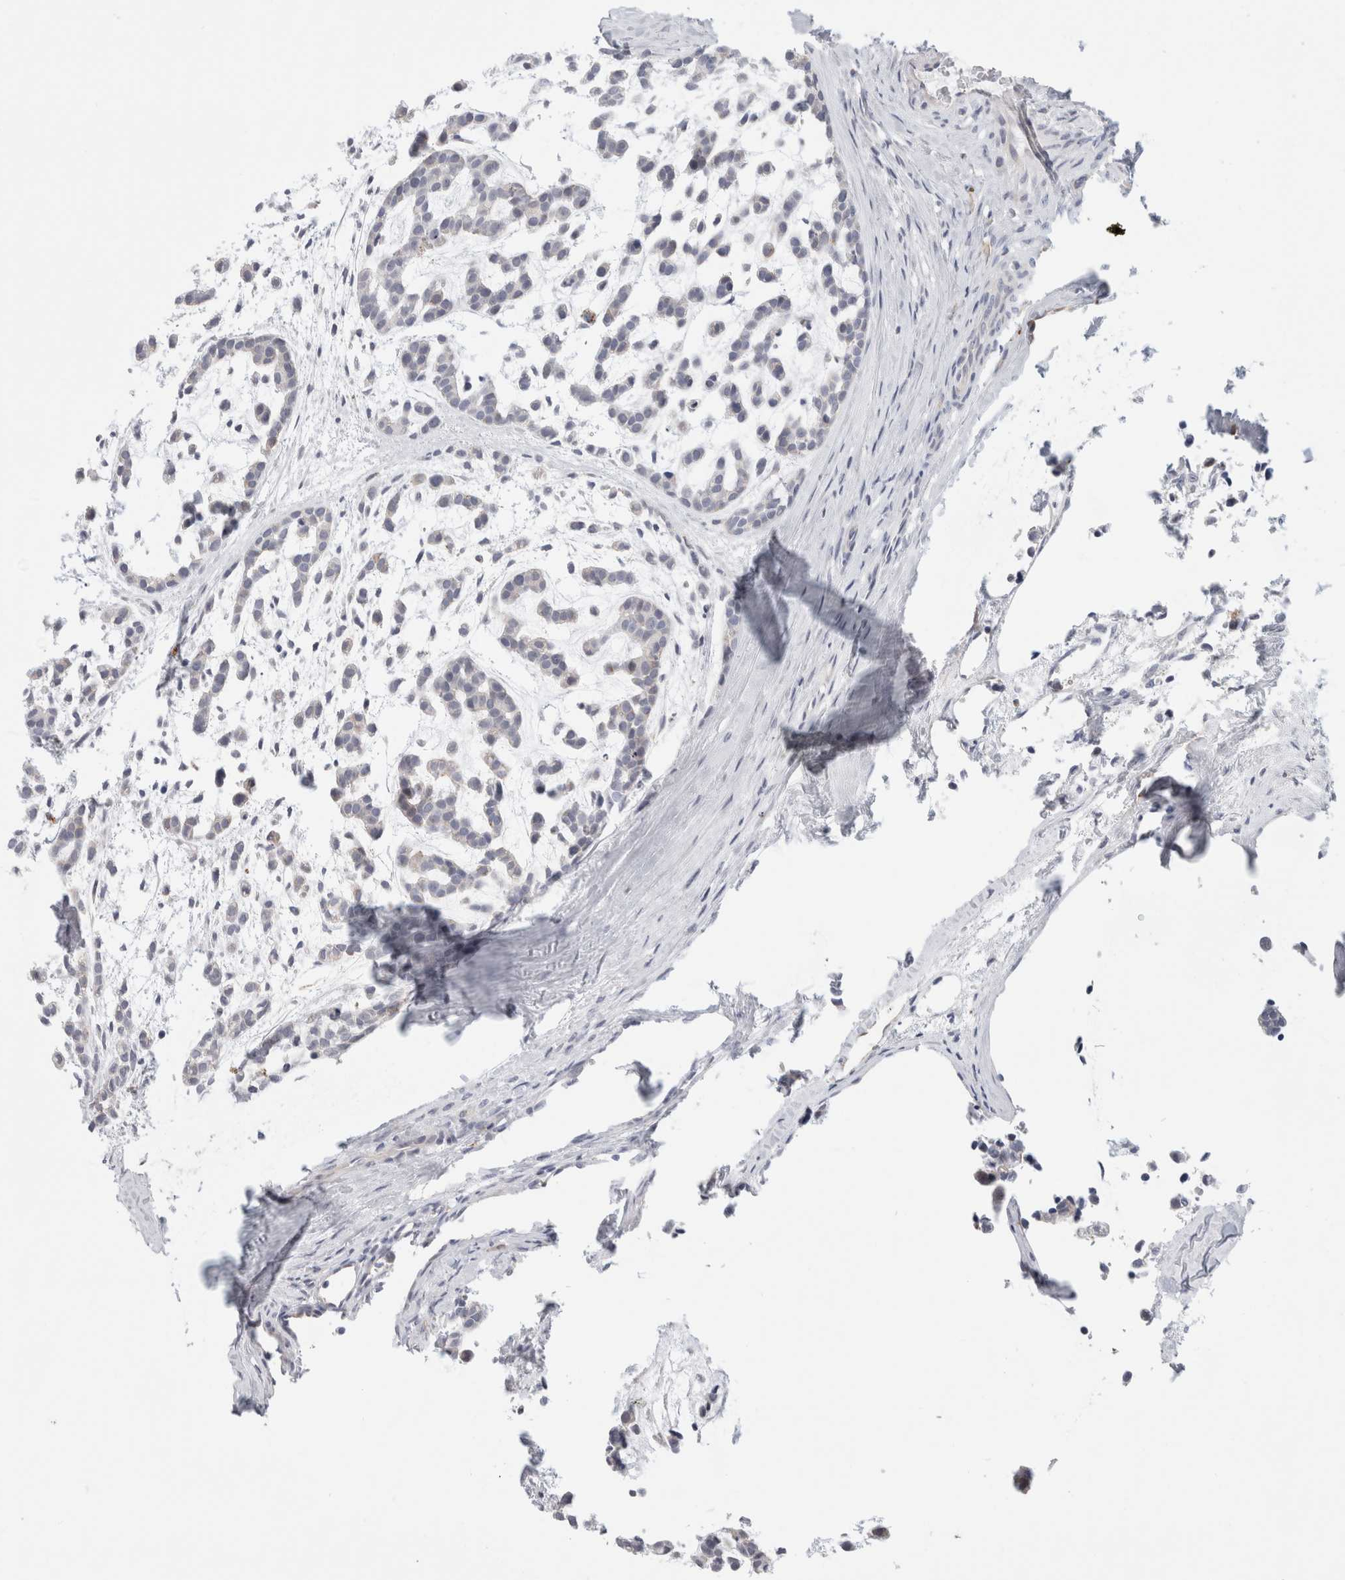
{"staining": {"intensity": "negative", "quantity": "none", "location": "none"}, "tissue": "head and neck cancer", "cell_type": "Tumor cells", "image_type": "cancer", "snomed": [{"axis": "morphology", "description": "Adenocarcinoma, NOS"}, {"axis": "morphology", "description": "Adenoma, NOS"}, {"axis": "topography", "description": "Head-Neck"}], "caption": "An IHC image of head and neck adenoma is shown. There is no staining in tumor cells of head and neck adenoma.", "gene": "ANKMY1", "patient": {"sex": "female", "age": 55}}